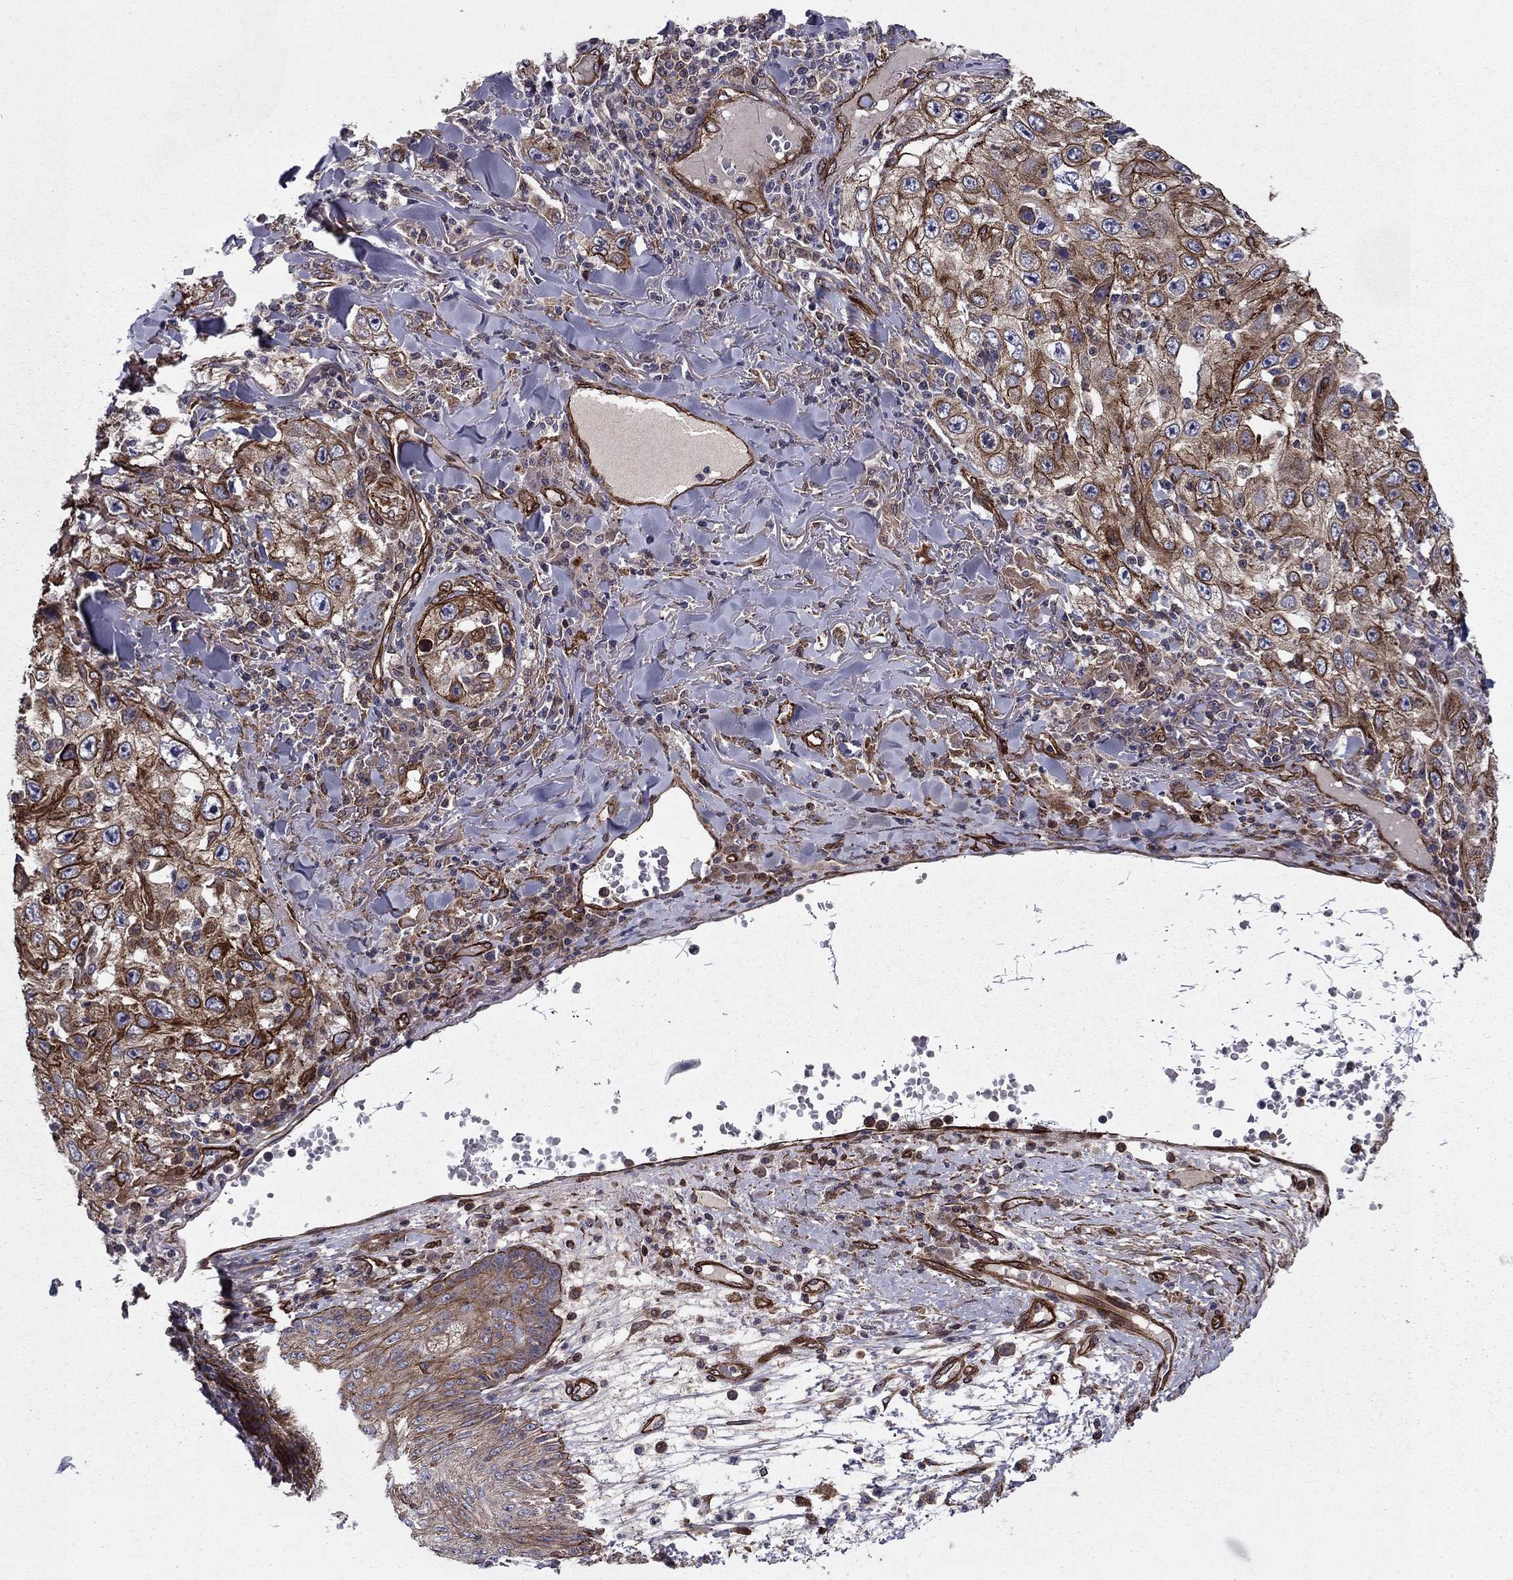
{"staining": {"intensity": "strong", "quantity": "25%-75%", "location": "cytoplasmic/membranous"}, "tissue": "skin cancer", "cell_type": "Tumor cells", "image_type": "cancer", "snomed": [{"axis": "morphology", "description": "Squamous cell carcinoma, NOS"}, {"axis": "topography", "description": "Skin"}], "caption": "Strong cytoplasmic/membranous protein expression is identified in about 25%-75% of tumor cells in skin cancer (squamous cell carcinoma). The protein is stained brown, and the nuclei are stained in blue (DAB IHC with brightfield microscopy, high magnification).", "gene": "SHMT1", "patient": {"sex": "male", "age": 82}}